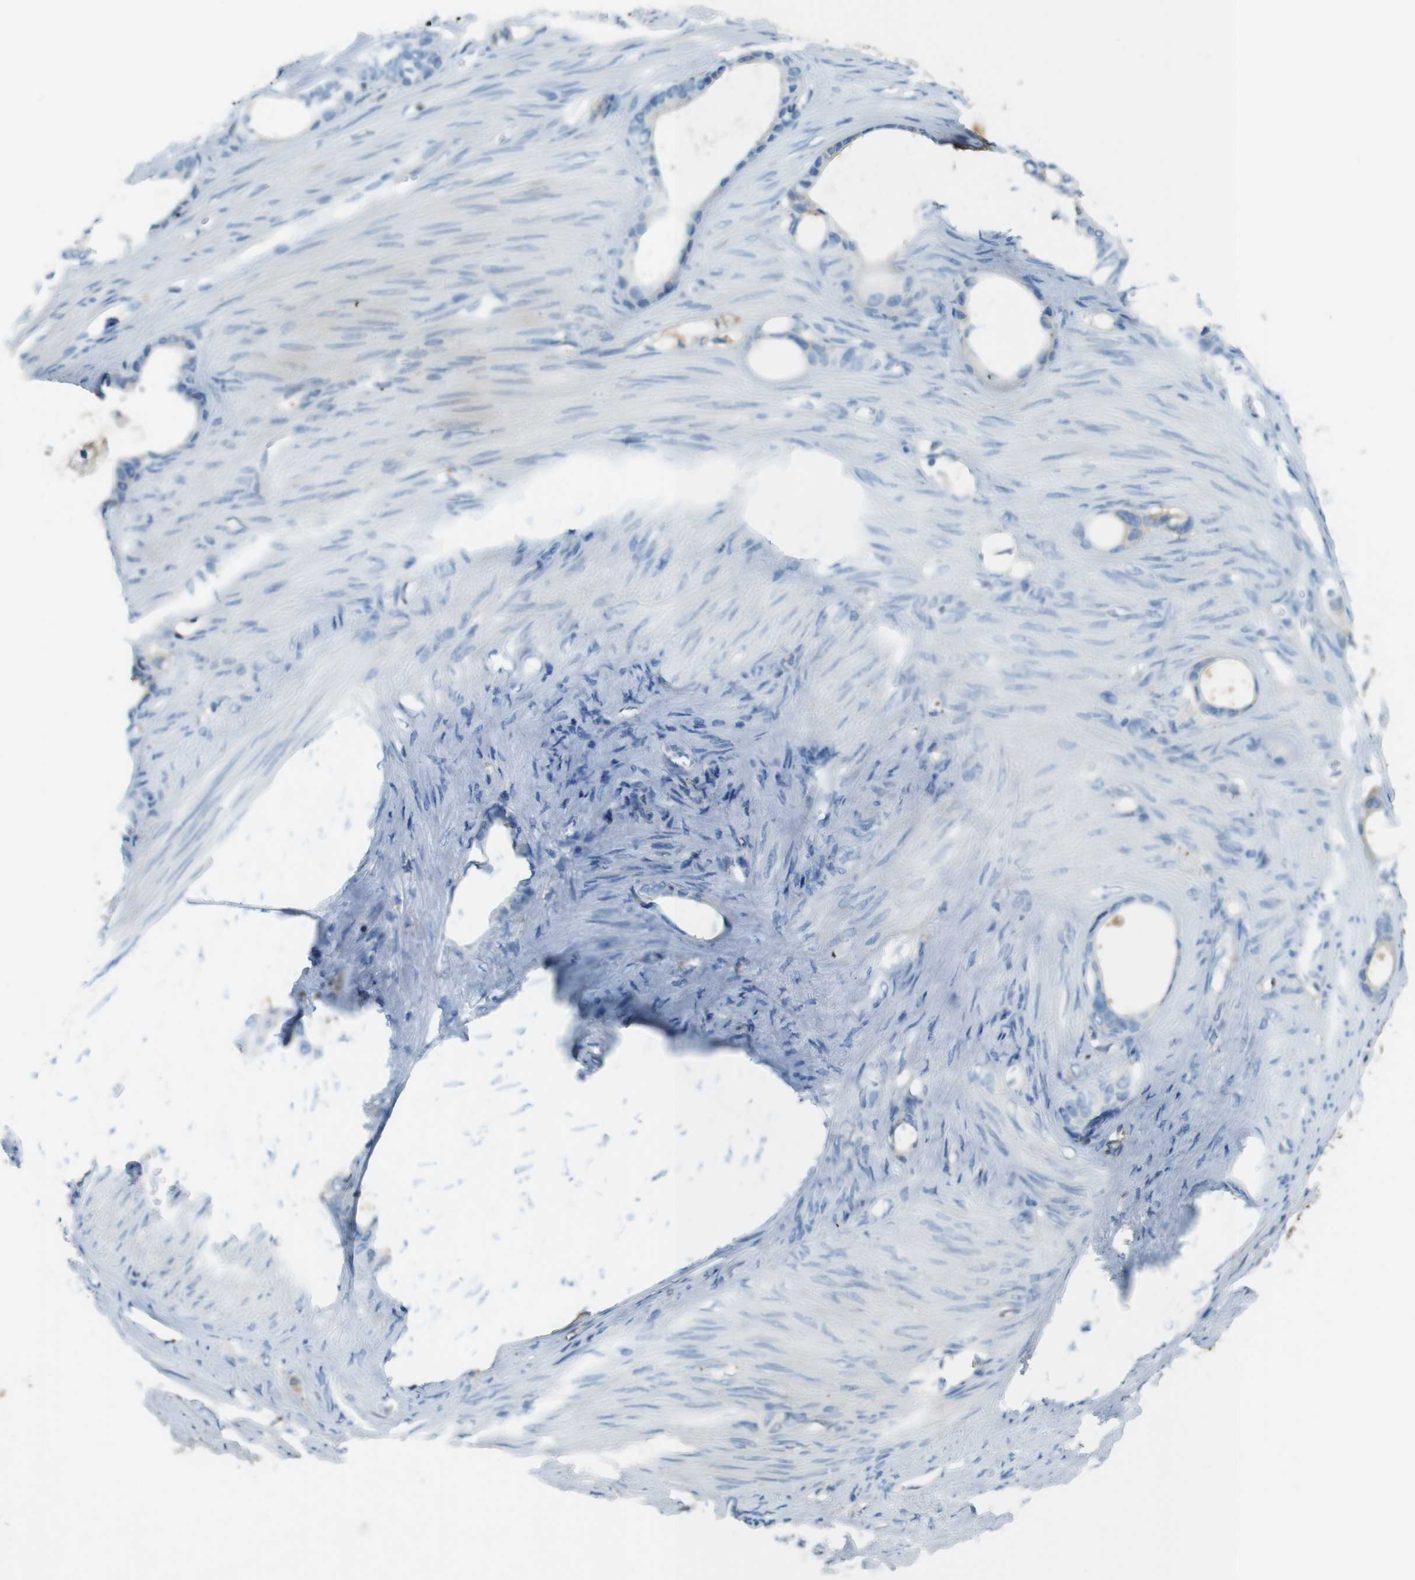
{"staining": {"intensity": "negative", "quantity": "none", "location": "none"}, "tissue": "stomach cancer", "cell_type": "Tumor cells", "image_type": "cancer", "snomed": [{"axis": "morphology", "description": "Adenocarcinoma, NOS"}, {"axis": "topography", "description": "Stomach"}], "caption": "Photomicrograph shows no significant protein staining in tumor cells of stomach cancer. (DAB (3,3'-diaminobenzidine) IHC, high magnification).", "gene": "LTBP4", "patient": {"sex": "female", "age": 75}}